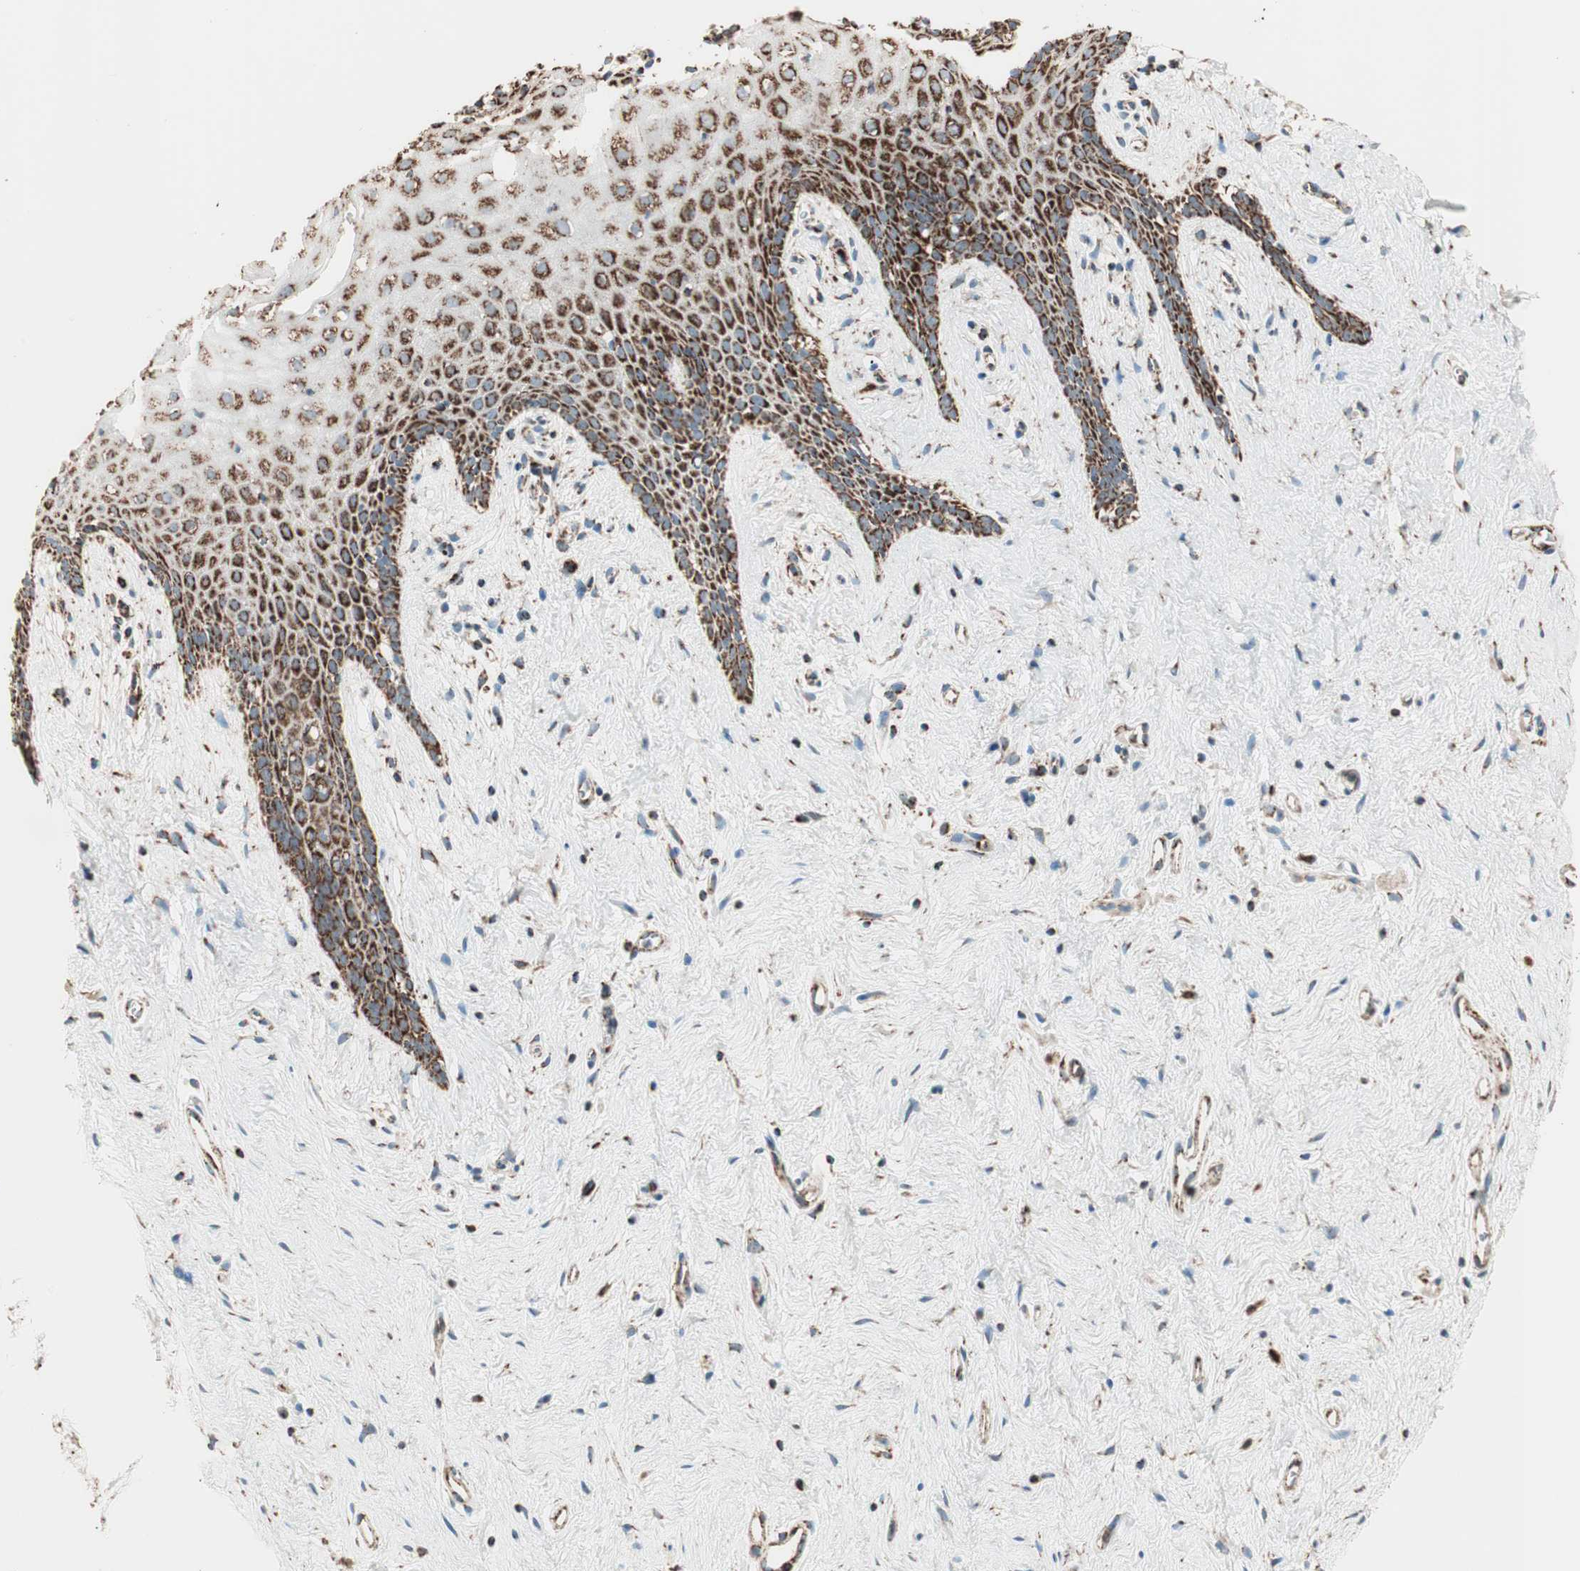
{"staining": {"intensity": "strong", "quantity": ">75%", "location": "cytoplasmic/membranous"}, "tissue": "vagina", "cell_type": "Squamous epithelial cells", "image_type": "normal", "snomed": [{"axis": "morphology", "description": "Normal tissue, NOS"}, {"axis": "topography", "description": "Vagina"}], "caption": "A high-resolution image shows immunohistochemistry (IHC) staining of normal vagina, which exhibits strong cytoplasmic/membranous positivity in approximately >75% of squamous epithelial cells. Immunohistochemistry (ihc) stains the protein in brown and the nuclei are stained blue.", "gene": "TOMM22", "patient": {"sex": "female", "age": 44}}